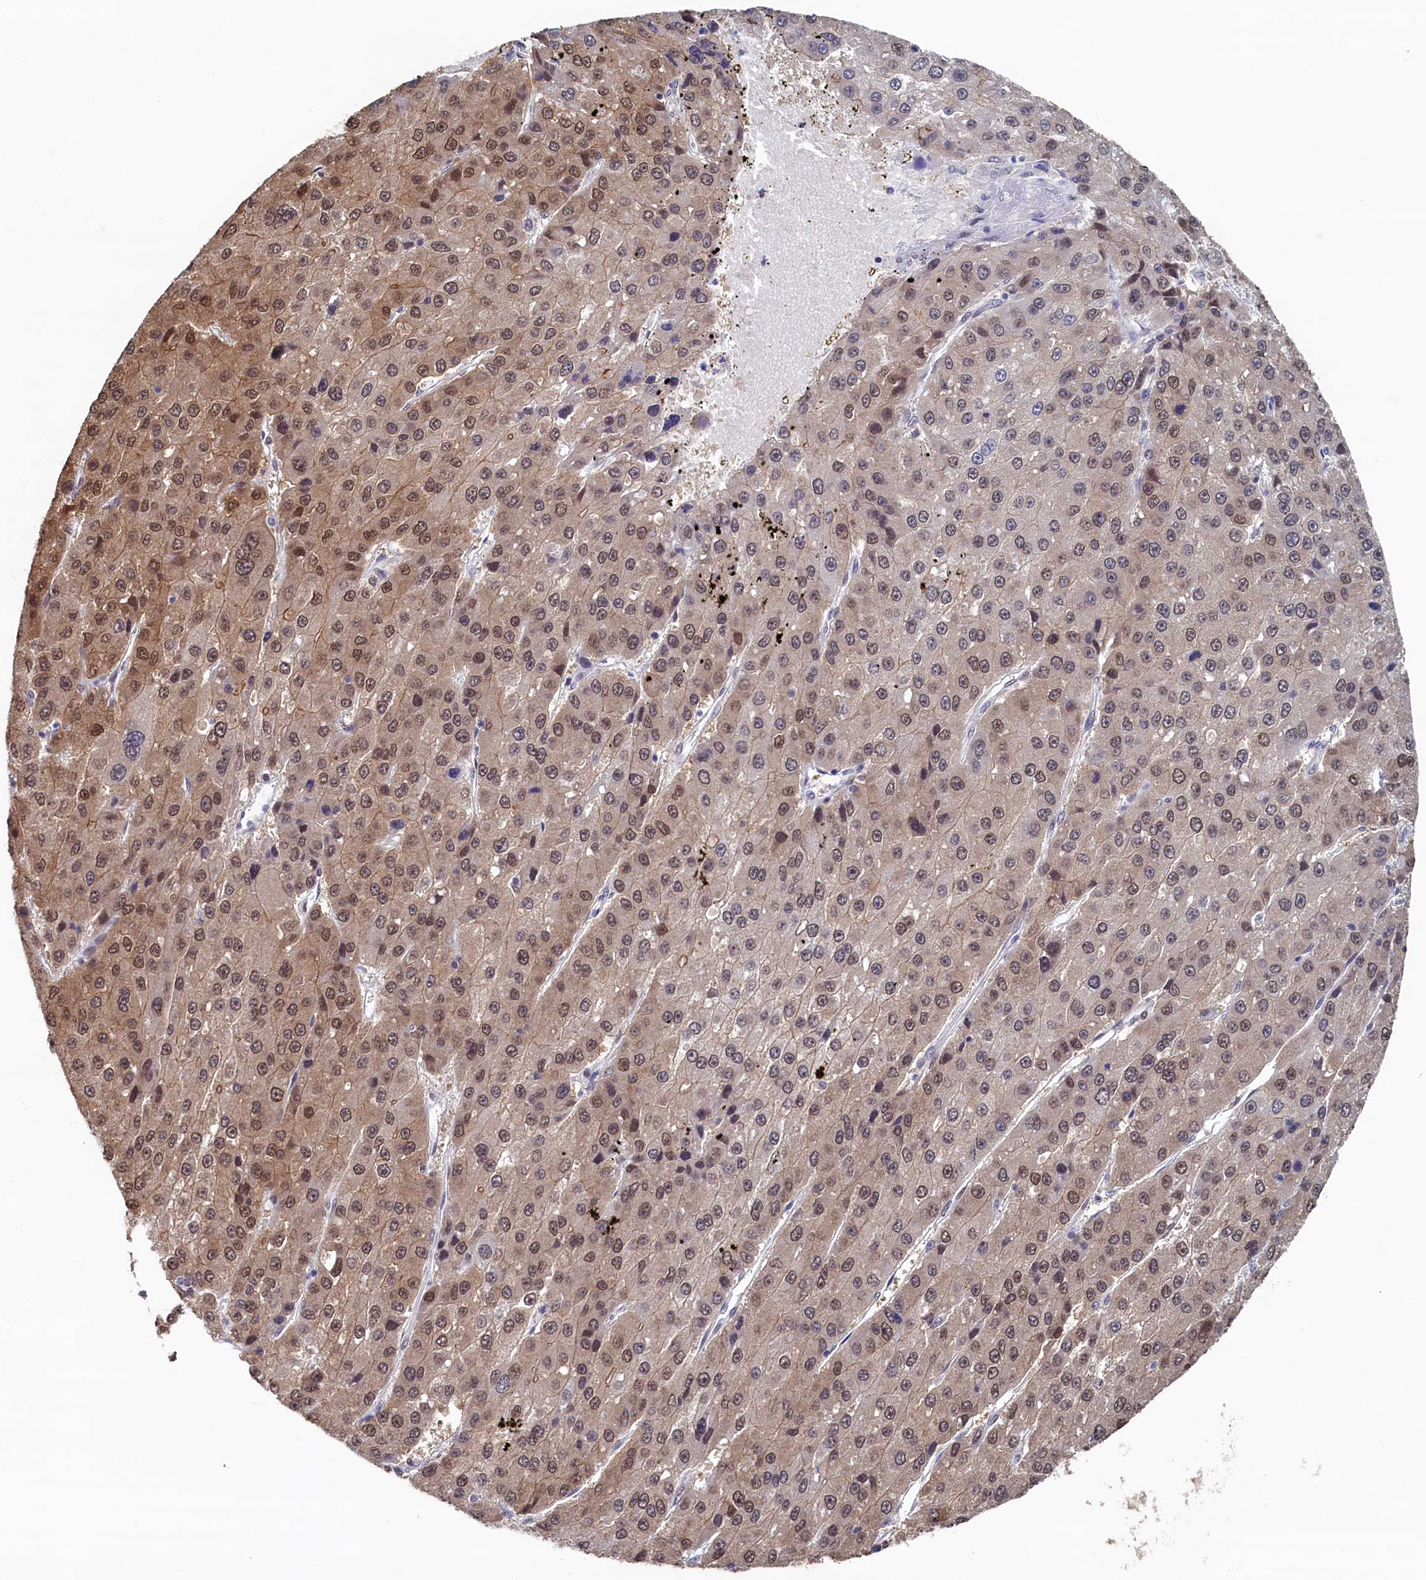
{"staining": {"intensity": "moderate", "quantity": ">75%", "location": "cytoplasmic/membranous,nuclear"}, "tissue": "liver cancer", "cell_type": "Tumor cells", "image_type": "cancer", "snomed": [{"axis": "morphology", "description": "Carcinoma, Hepatocellular, NOS"}, {"axis": "topography", "description": "Liver"}], "caption": "A medium amount of moderate cytoplasmic/membranous and nuclear staining is present in about >75% of tumor cells in liver hepatocellular carcinoma tissue.", "gene": "AHCY", "patient": {"sex": "female", "age": 73}}